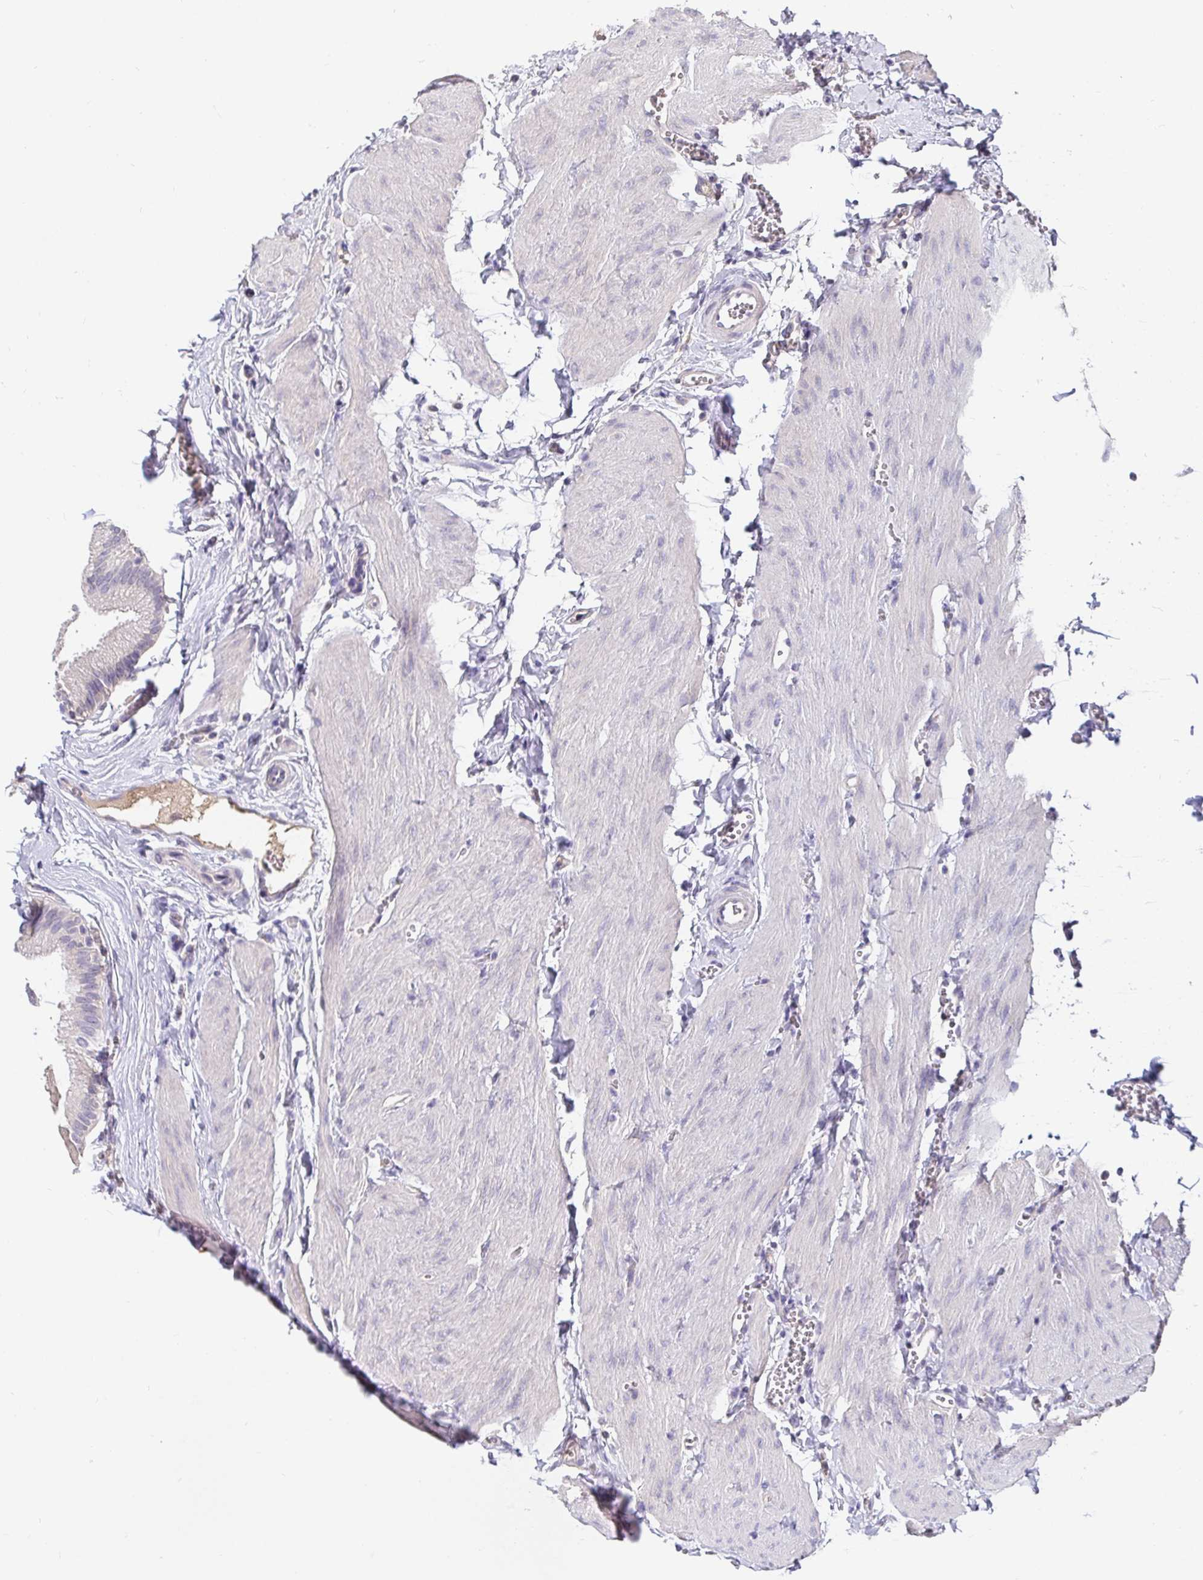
{"staining": {"intensity": "negative", "quantity": "none", "location": "none"}, "tissue": "gallbladder", "cell_type": "Glandular cells", "image_type": "normal", "snomed": [{"axis": "morphology", "description": "Normal tissue, NOS"}, {"axis": "topography", "description": "Gallbladder"}, {"axis": "topography", "description": "Peripheral nerve tissue"}], "caption": "High magnification brightfield microscopy of benign gallbladder stained with DAB (brown) and counterstained with hematoxylin (blue): glandular cells show no significant expression. (DAB (3,3'-diaminobenzidine) IHC, high magnification).", "gene": "ANLN", "patient": {"sex": "male", "age": 17}}